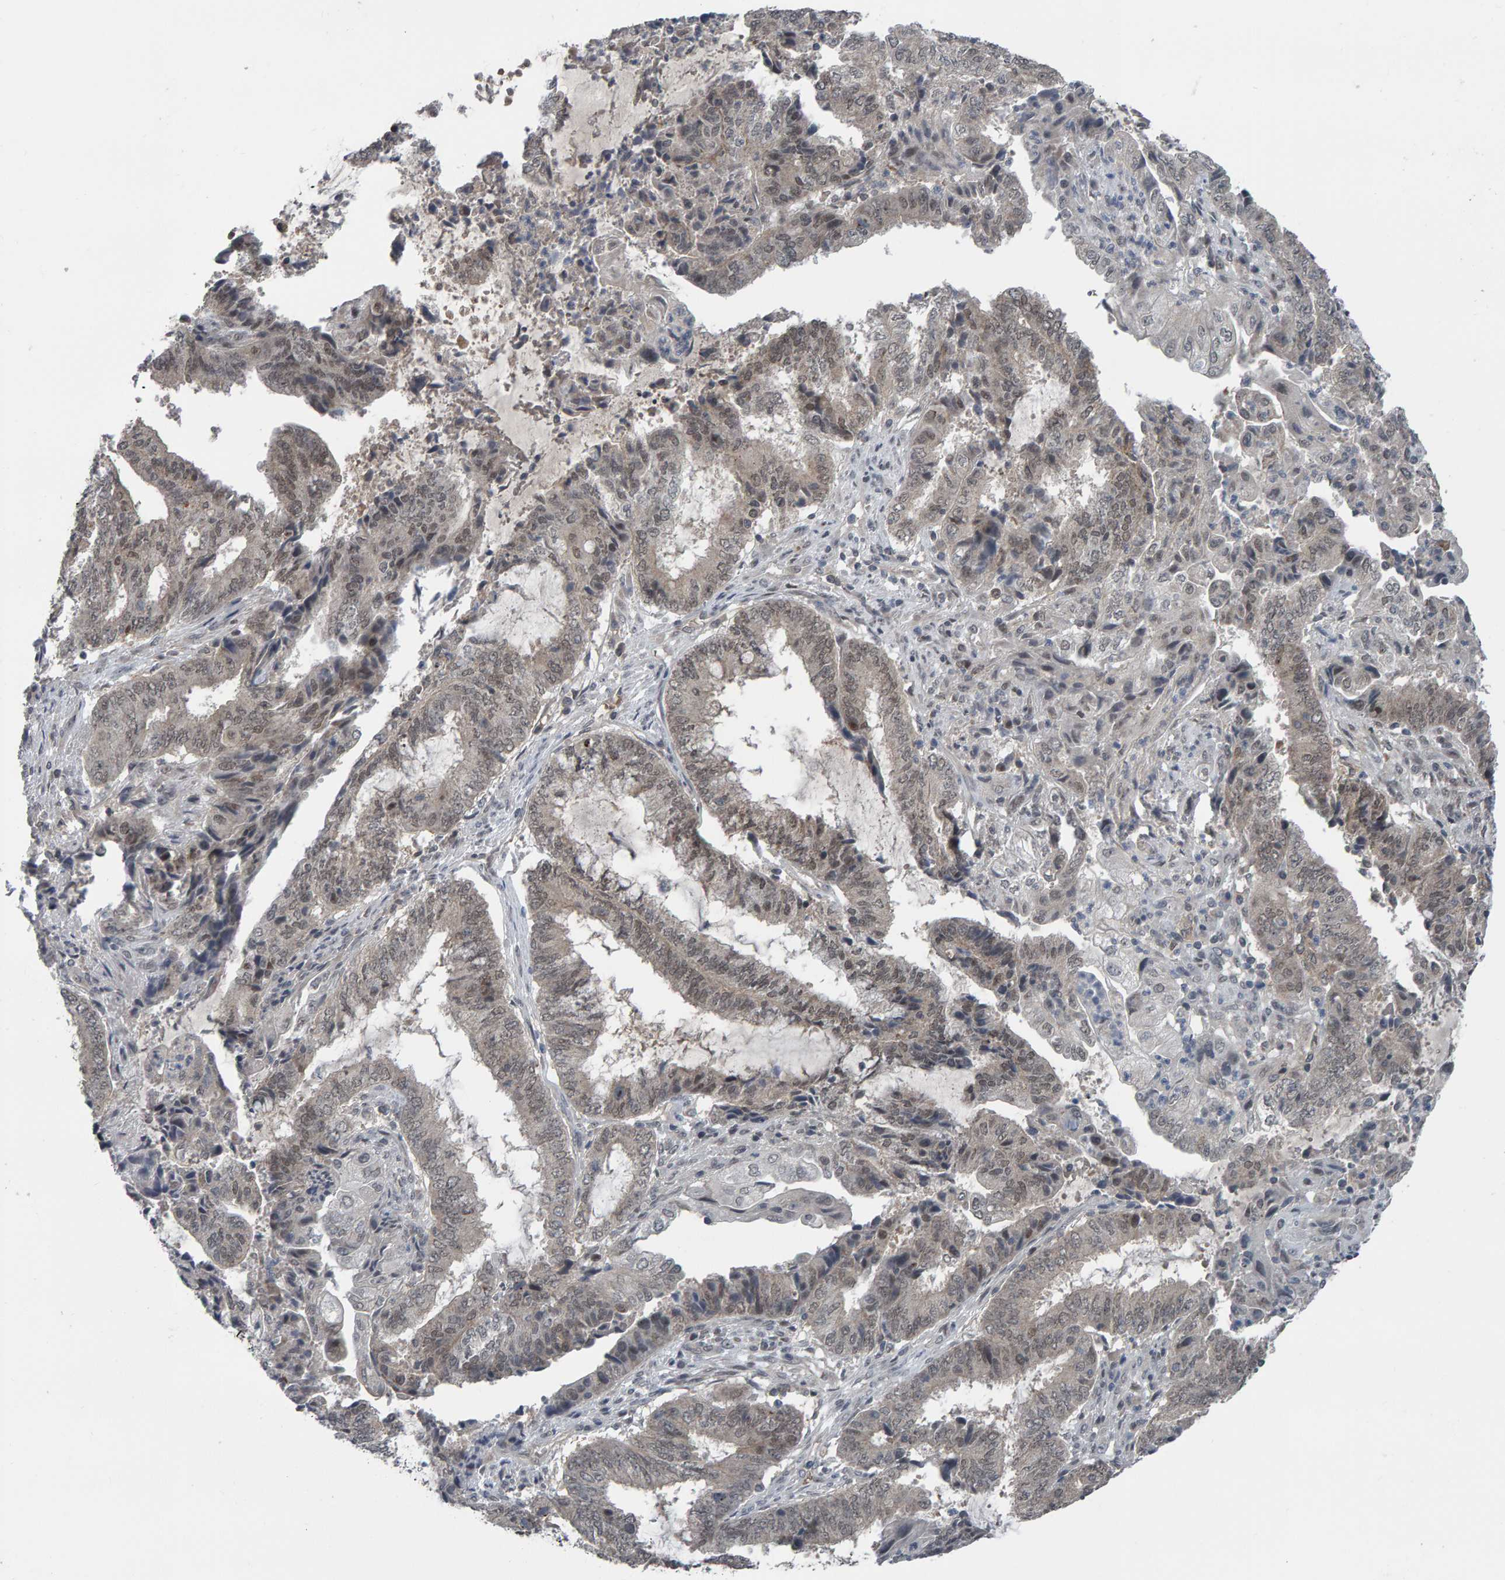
{"staining": {"intensity": "weak", "quantity": "25%-75%", "location": "nuclear"}, "tissue": "endometrial cancer", "cell_type": "Tumor cells", "image_type": "cancer", "snomed": [{"axis": "morphology", "description": "Adenocarcinoma, NOS"}, {"axis": "topography", "description": "Endometrium"}], "caption": "Protein expression by immunohistochemistry displays weak nuclear expression in approximately 25%-75% of tumor cells in endometrial adenocarcinoma.", "gene": "COASY", "patient": {"sex": "female", "age": 51}}